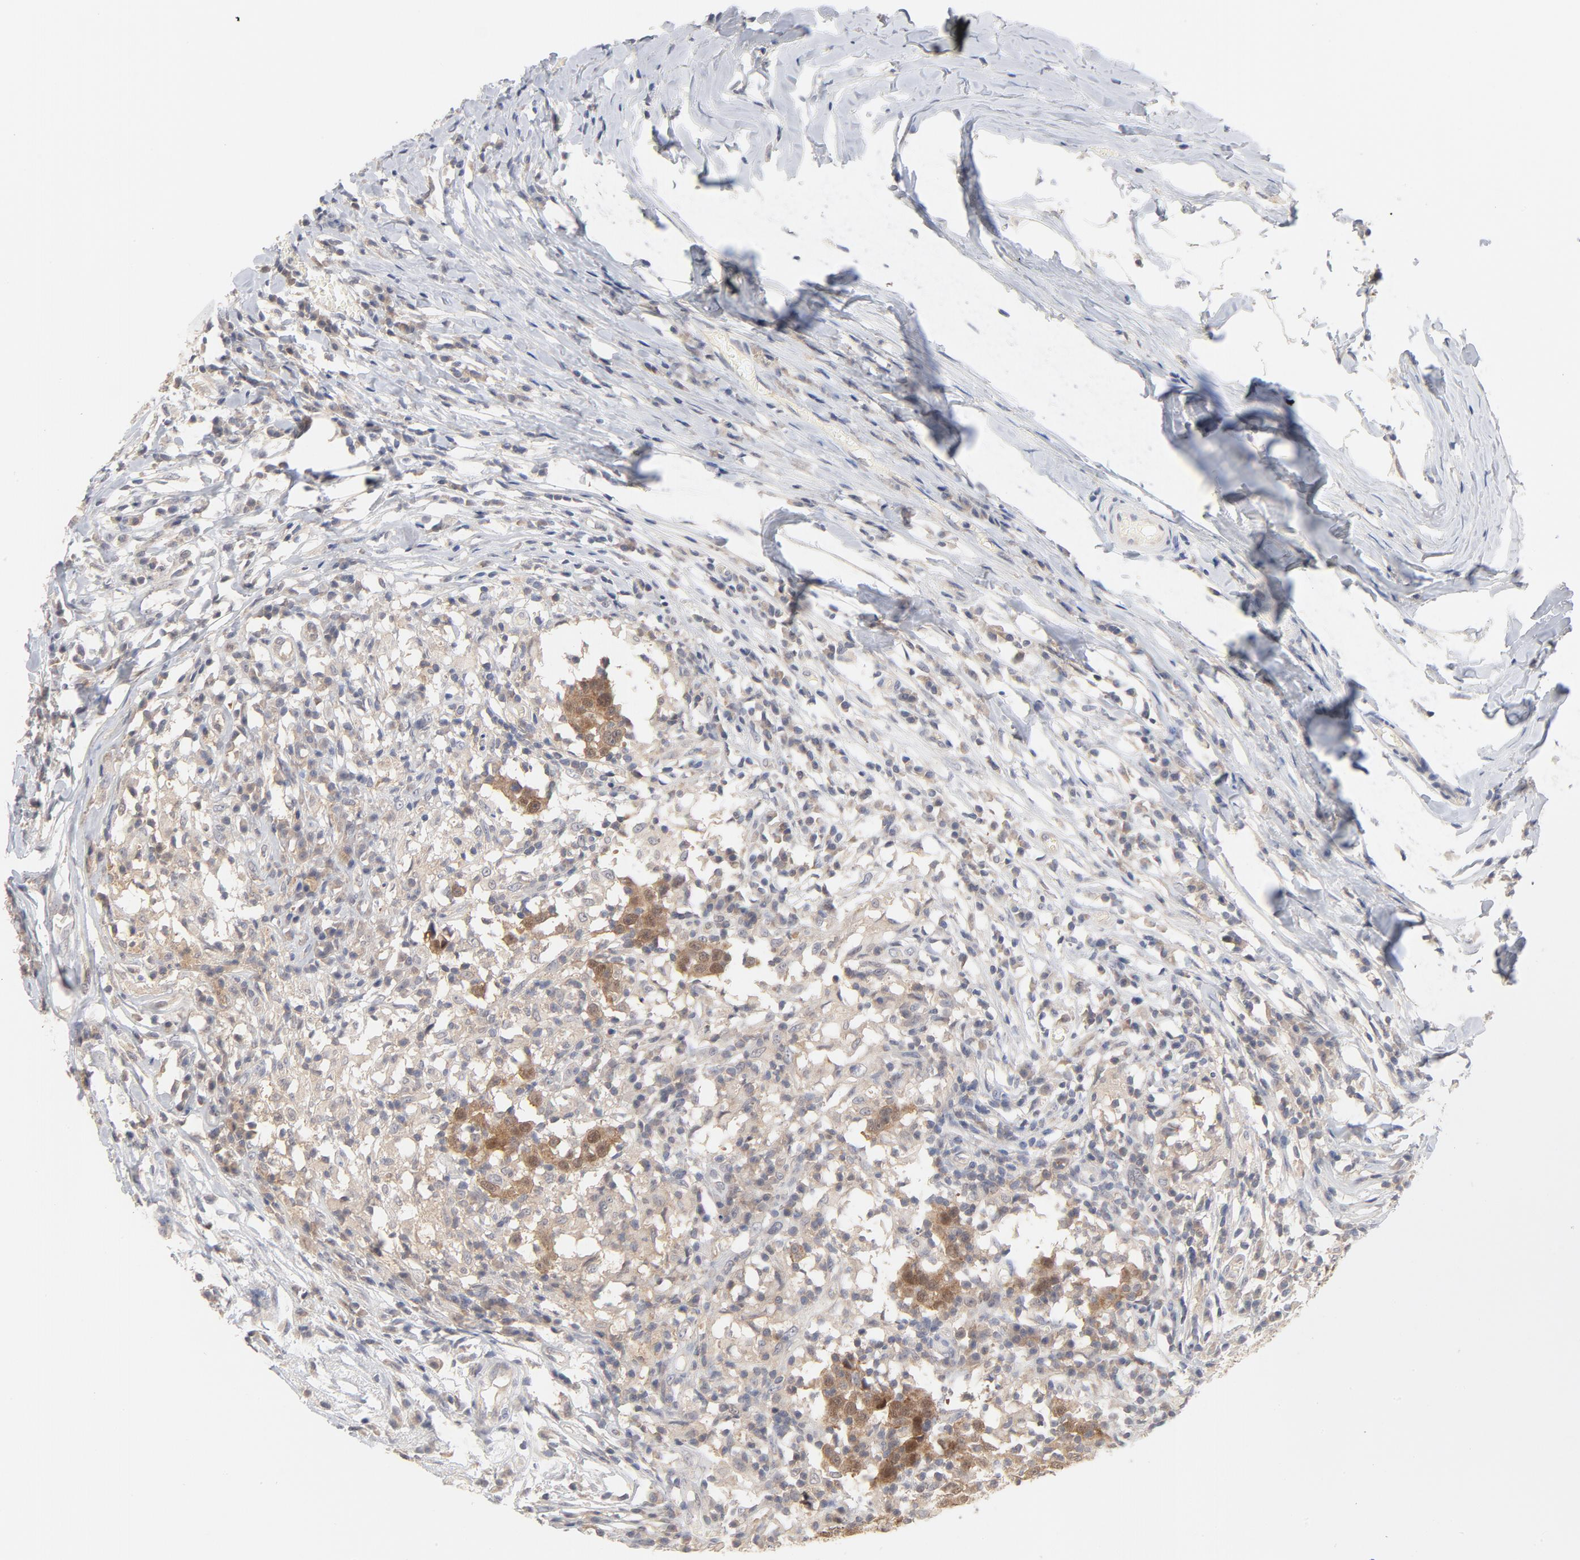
{"staining": {"intensity": "strong", "quantity": ">75%", "location": "cytoplasmic/membranous"}, "tissue": "head and neck cancer", "cell_type": "Tumor cells", "image_type": "cancer", "snomed": [{"axis": "morphology", "description": "Adenocarcinoma, NOS"}, {"axis": "topography", "description": "Salivary gland"}, {"axis": "topography", "description": "Head-Neck"}], "caption": "A high amount of strong cytoplasmic/membranous staining is seen in about >75% of tumor cells in head and neck cancer (adenocarcinoma) tissue. The staining was performed using DAB, with brown indicating positive protein expression. Nuclei are stained blue with hematoxylin.", "gene": "UBL4A", "patient": {"sex": "female", "age": 65}}